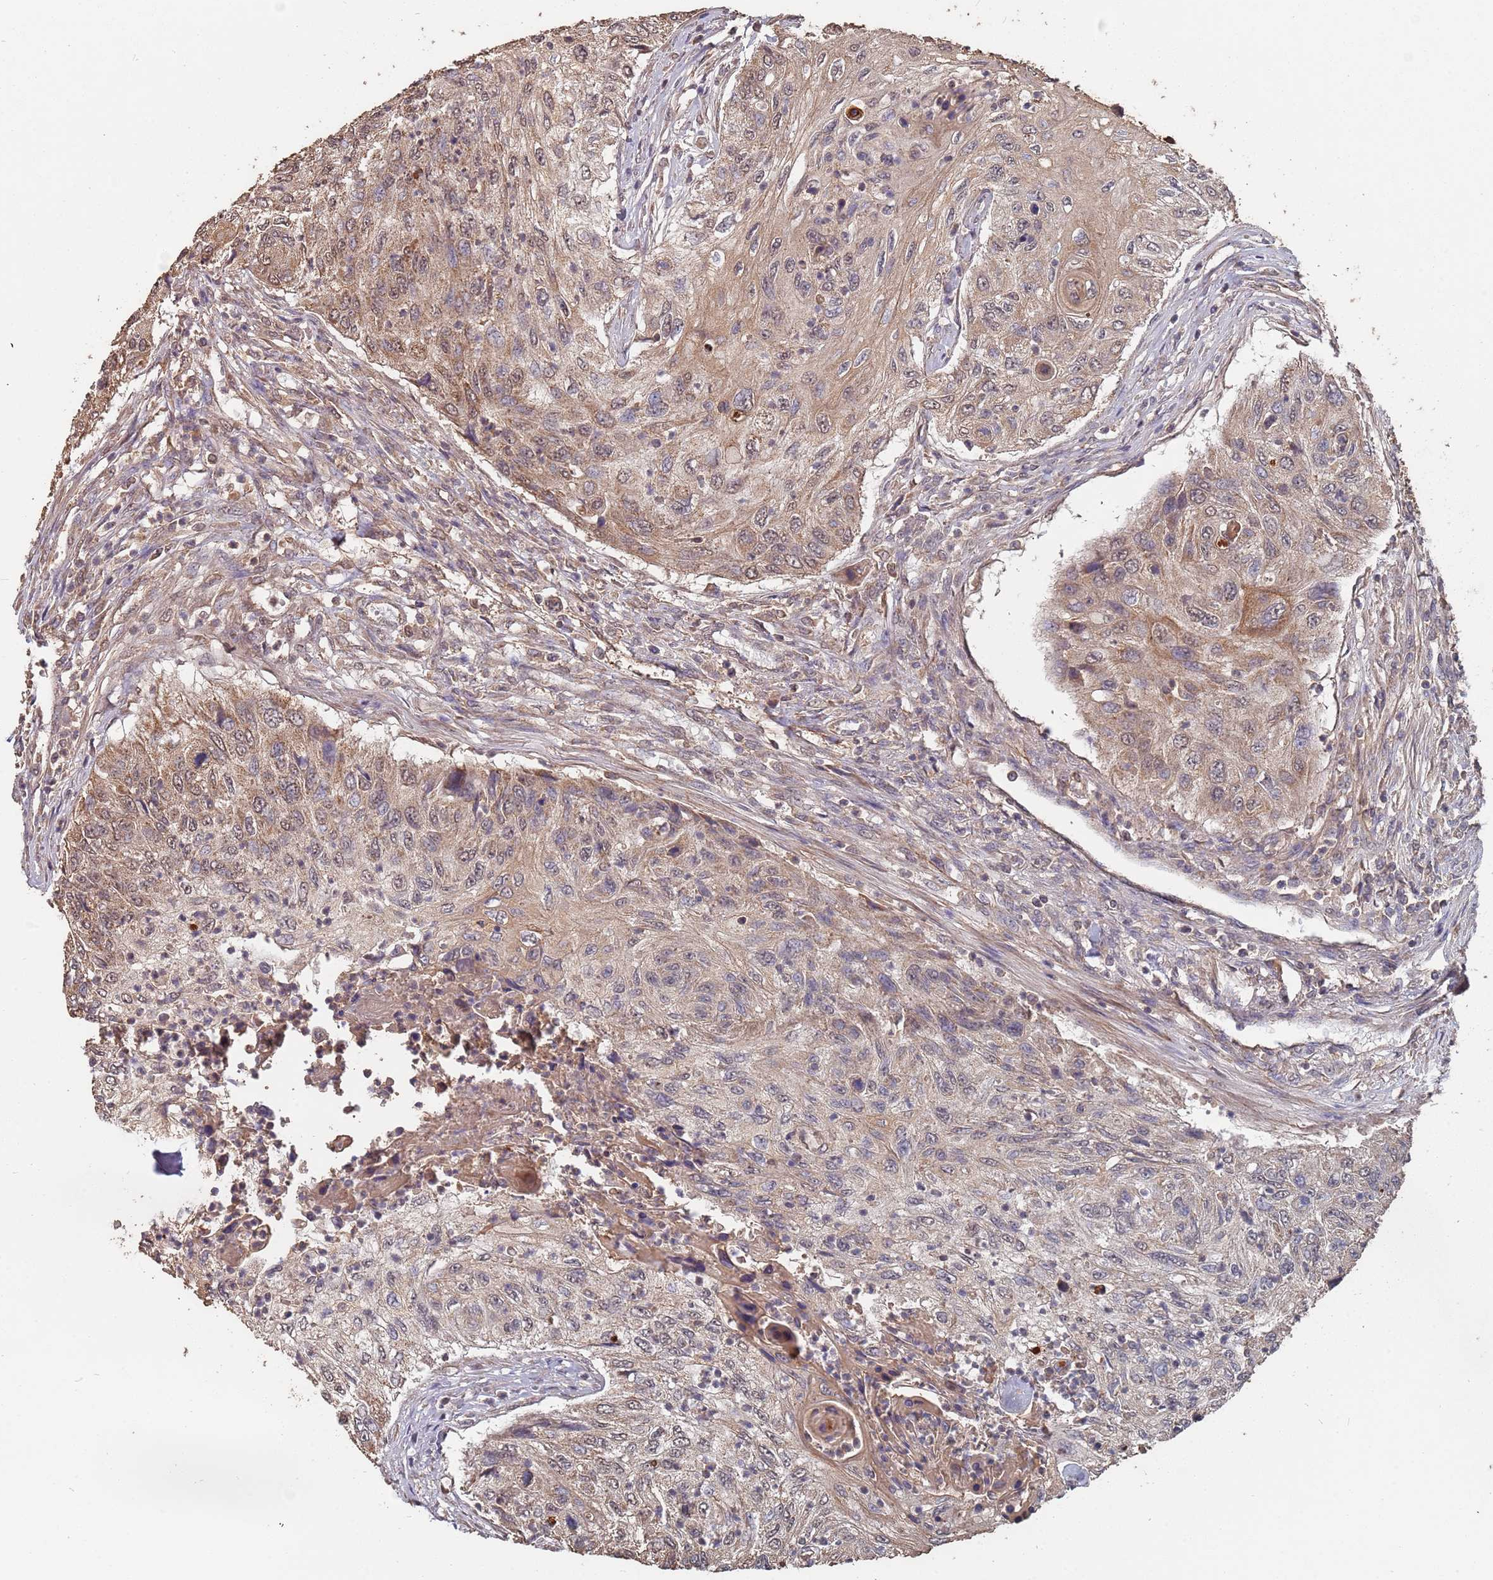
{"staining": {"intensity": "moderate", "quantity": ">75%", "location": "cytoplasmic/membranous"}, "tissue": "urothelial cancer", "cell_type": "Tumor cells", "image_type": "cancer", "snomed": [{"axis": "morphology", "description": "Urothelial carcinoma, High grade"}, {"axis": "topography", "description": "Urinary bladder"}], "caption": "The micrograph shows staining of urothelial cancer, revealing moderate cytoplasmic/membranous protein staining (brown color) within tumor cells.", "gene": "PRORP", "patient": {"sex": "female", "age": 60}}